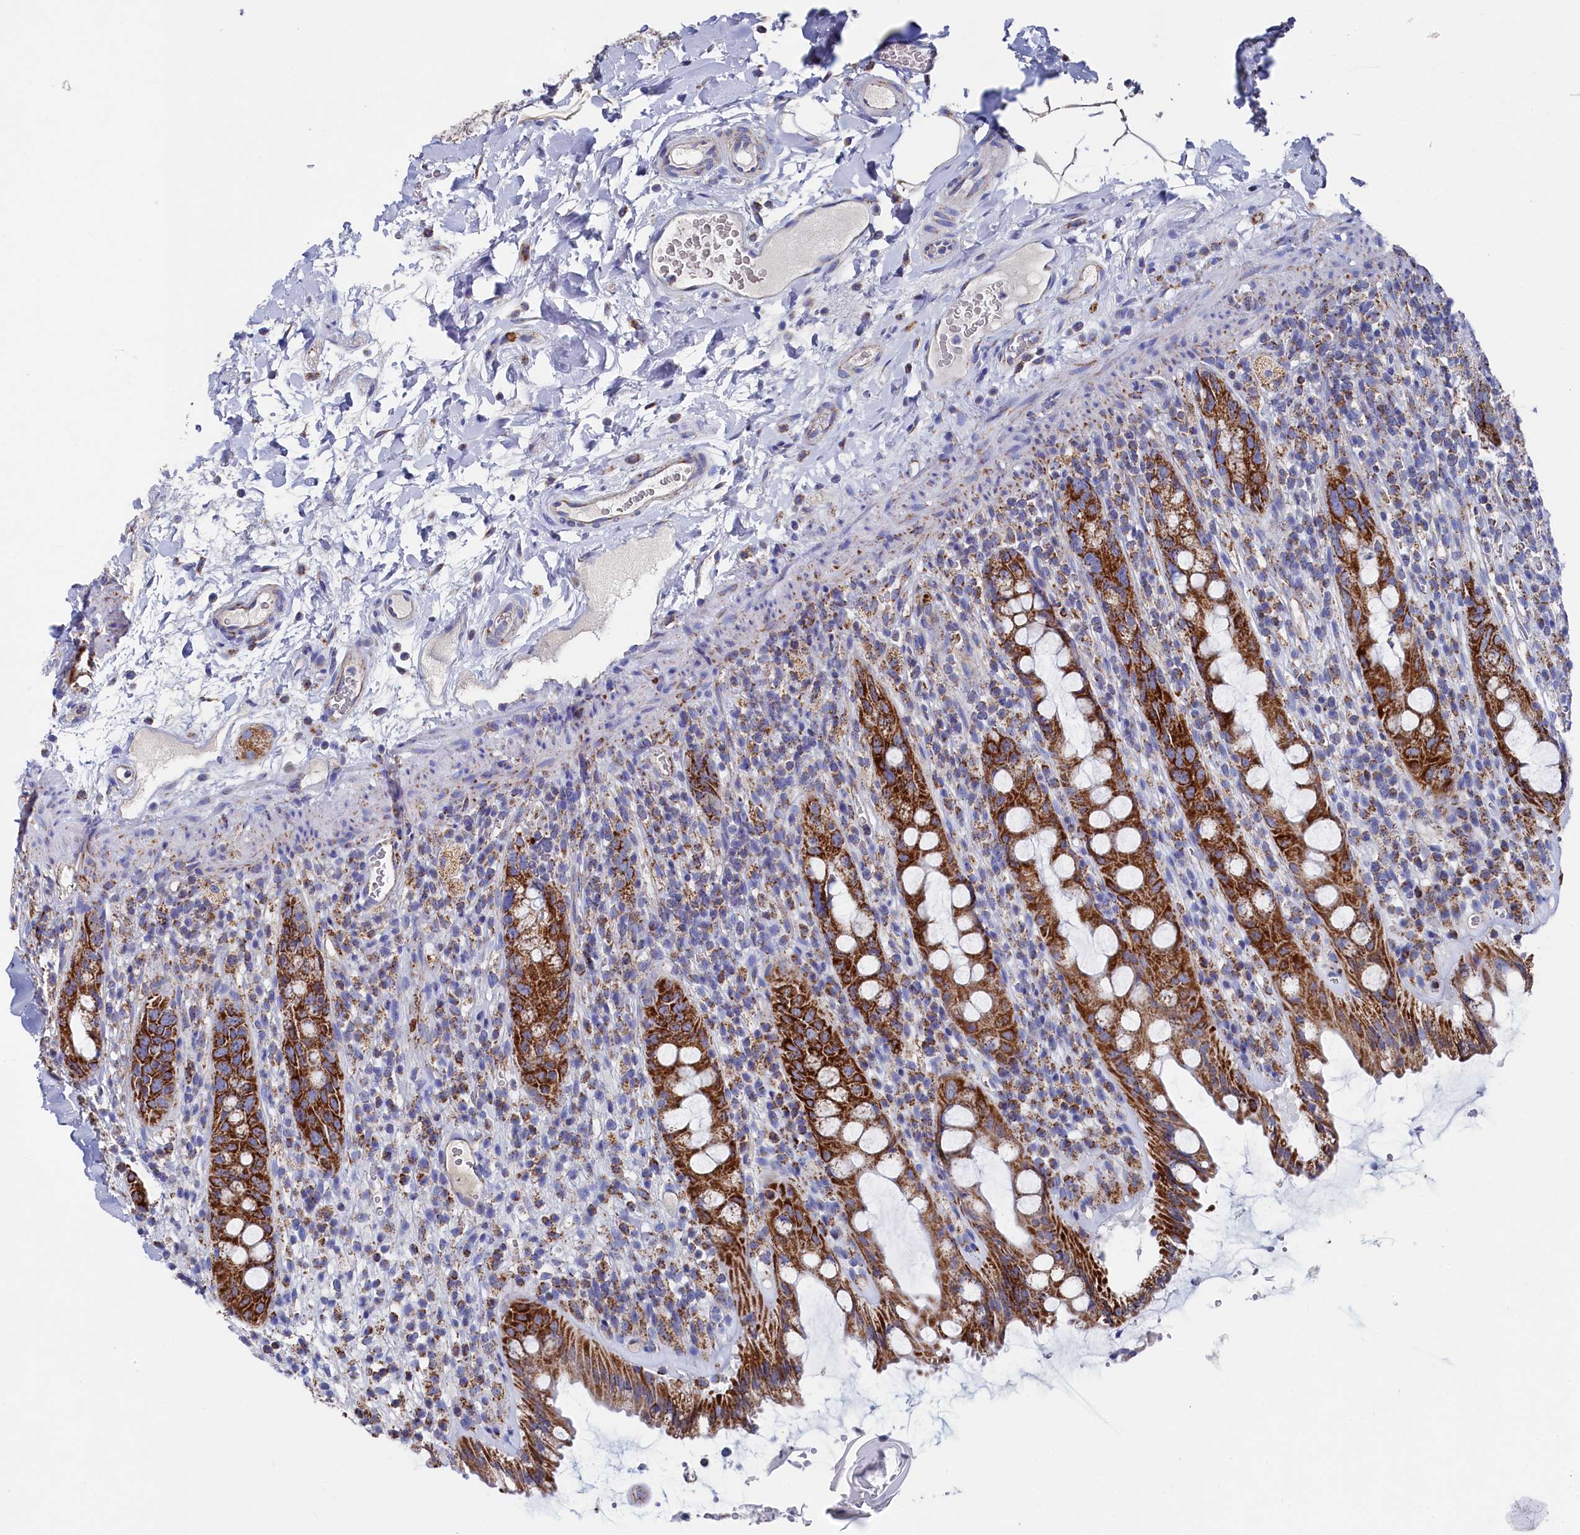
{"staining": {"intensity": "strong", "quantity": ">75%", "location": "cytoplasmic/membranous"}, "tissue": "rectum", "cell_type": "Glandular cells", "image_type": "normal", "snomed": [{"axis": "morphology", "description": "Normal tissue, NOS"}, {"axis": "topography", "description": "Rectum"}], "caption": "Immunohistochemistry (IHC) (DAB (3,3'-diaminobenzidine)) staining of normal rectum reveals strong cytoplasmic/membranous protein expression in approximately >75% of glandular cells. Immunohistochemistry stains the protein in brown and the nuclei are stained blue.", "gene": "MMAB", "patient": {"sex": "female", "age": 57}}